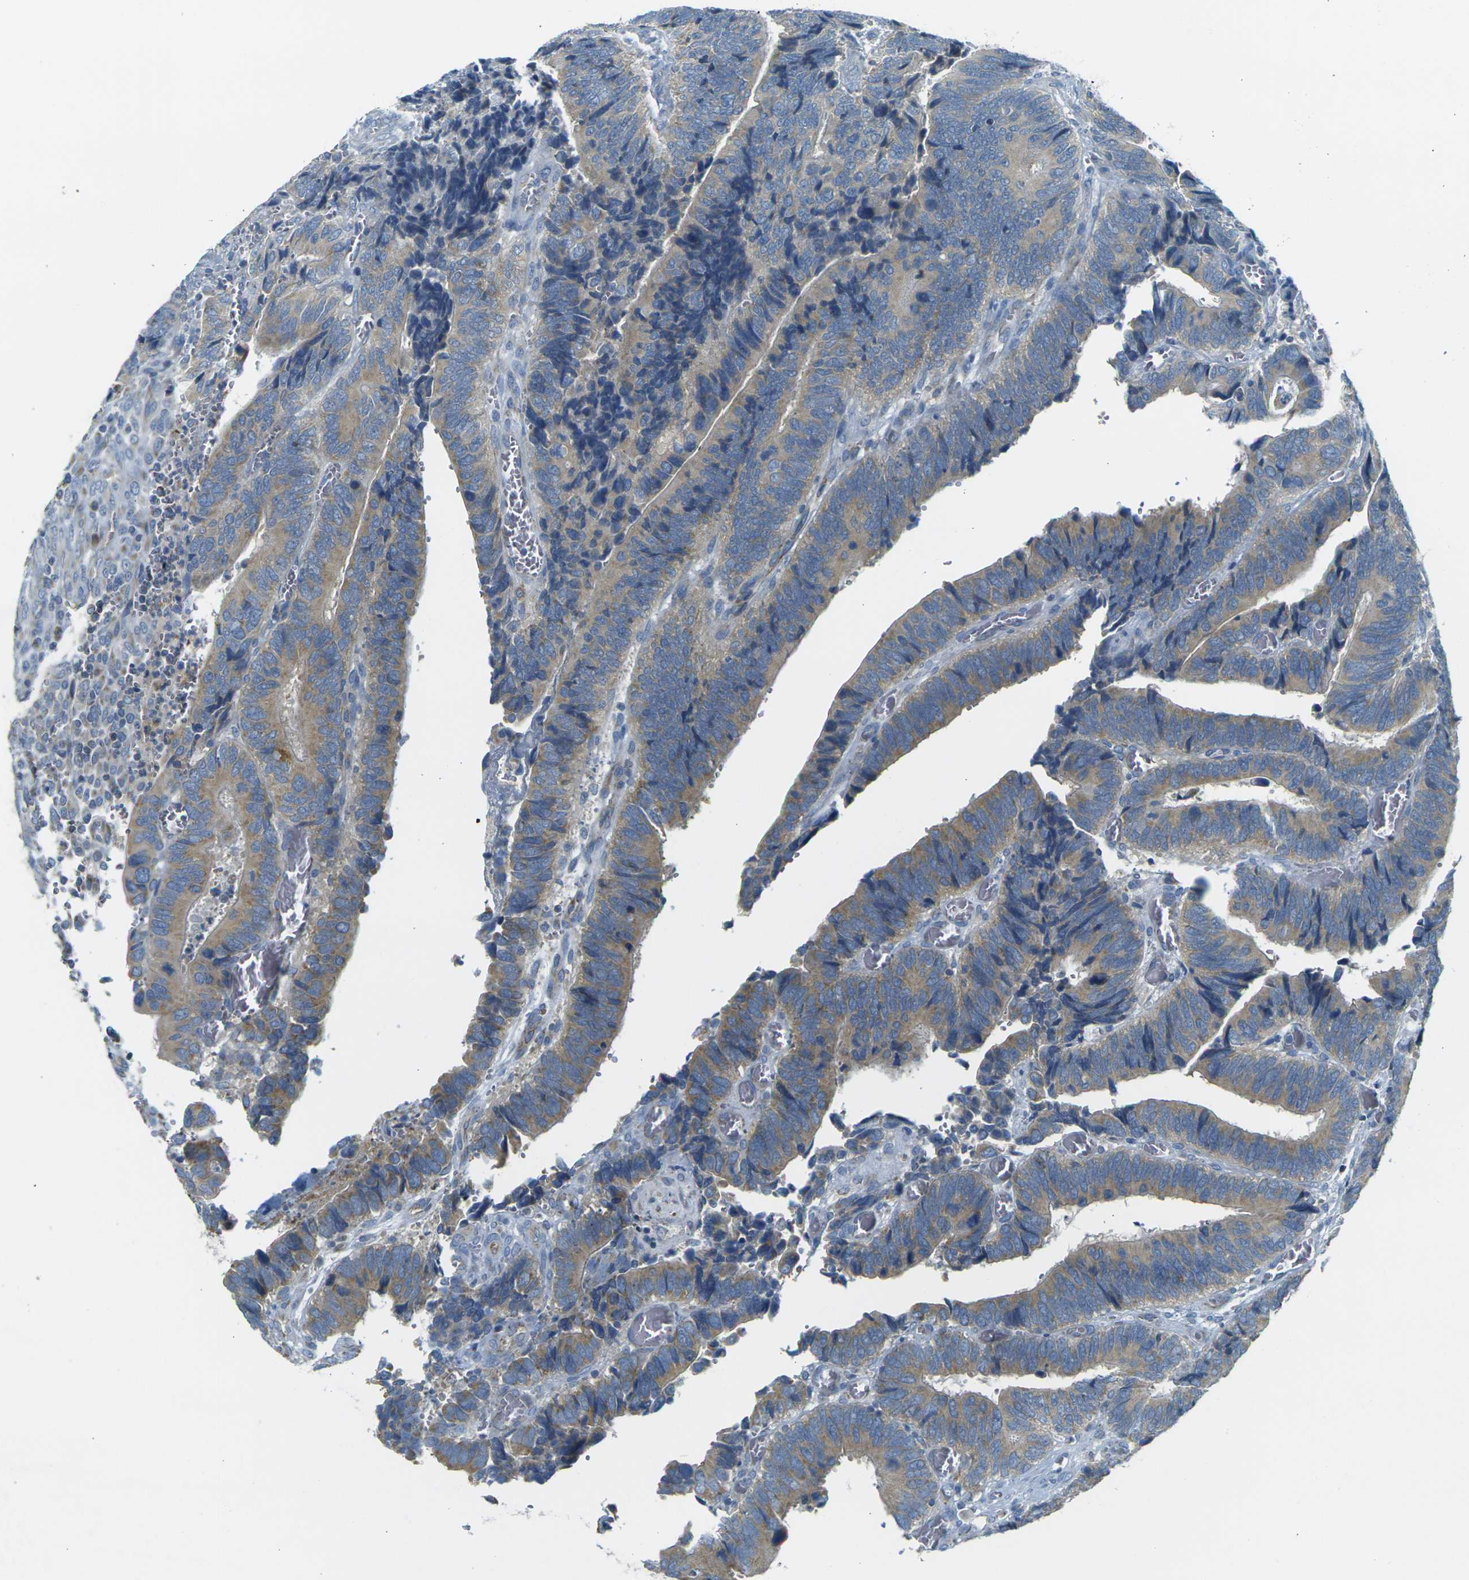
{"staining": {"intensity": "weak", "quantity": ">75%", "location": "cytoplasmic/membranous"}, "tissue": "colorectal cancer", "cell_type": "Tumor cells", "image_type": "cancer", "snomed": [{"axis": "morphology", "description": "Adenocarcinoma, NOS"}, {"axis": "topography", "description": "Colon"}], "caption": "High-magnification brightfield microscopy of adenocarcinoma (colorectal) stained with DAB (3,3'-diaminobenzidine) (brown) and counterstained with hematoxylin (blue). tumor cells exhibit weak cytoplasmic/membranous staining is seen in about>75% of cells. The staining was performed using DAB (3,3'-diaminobenzidine), with brown indicating positive protein expression. Nuclei are stained blue with hematoxylin.", "gene": "PARD6B", "patient": {"sex": "male", "age": 72}}